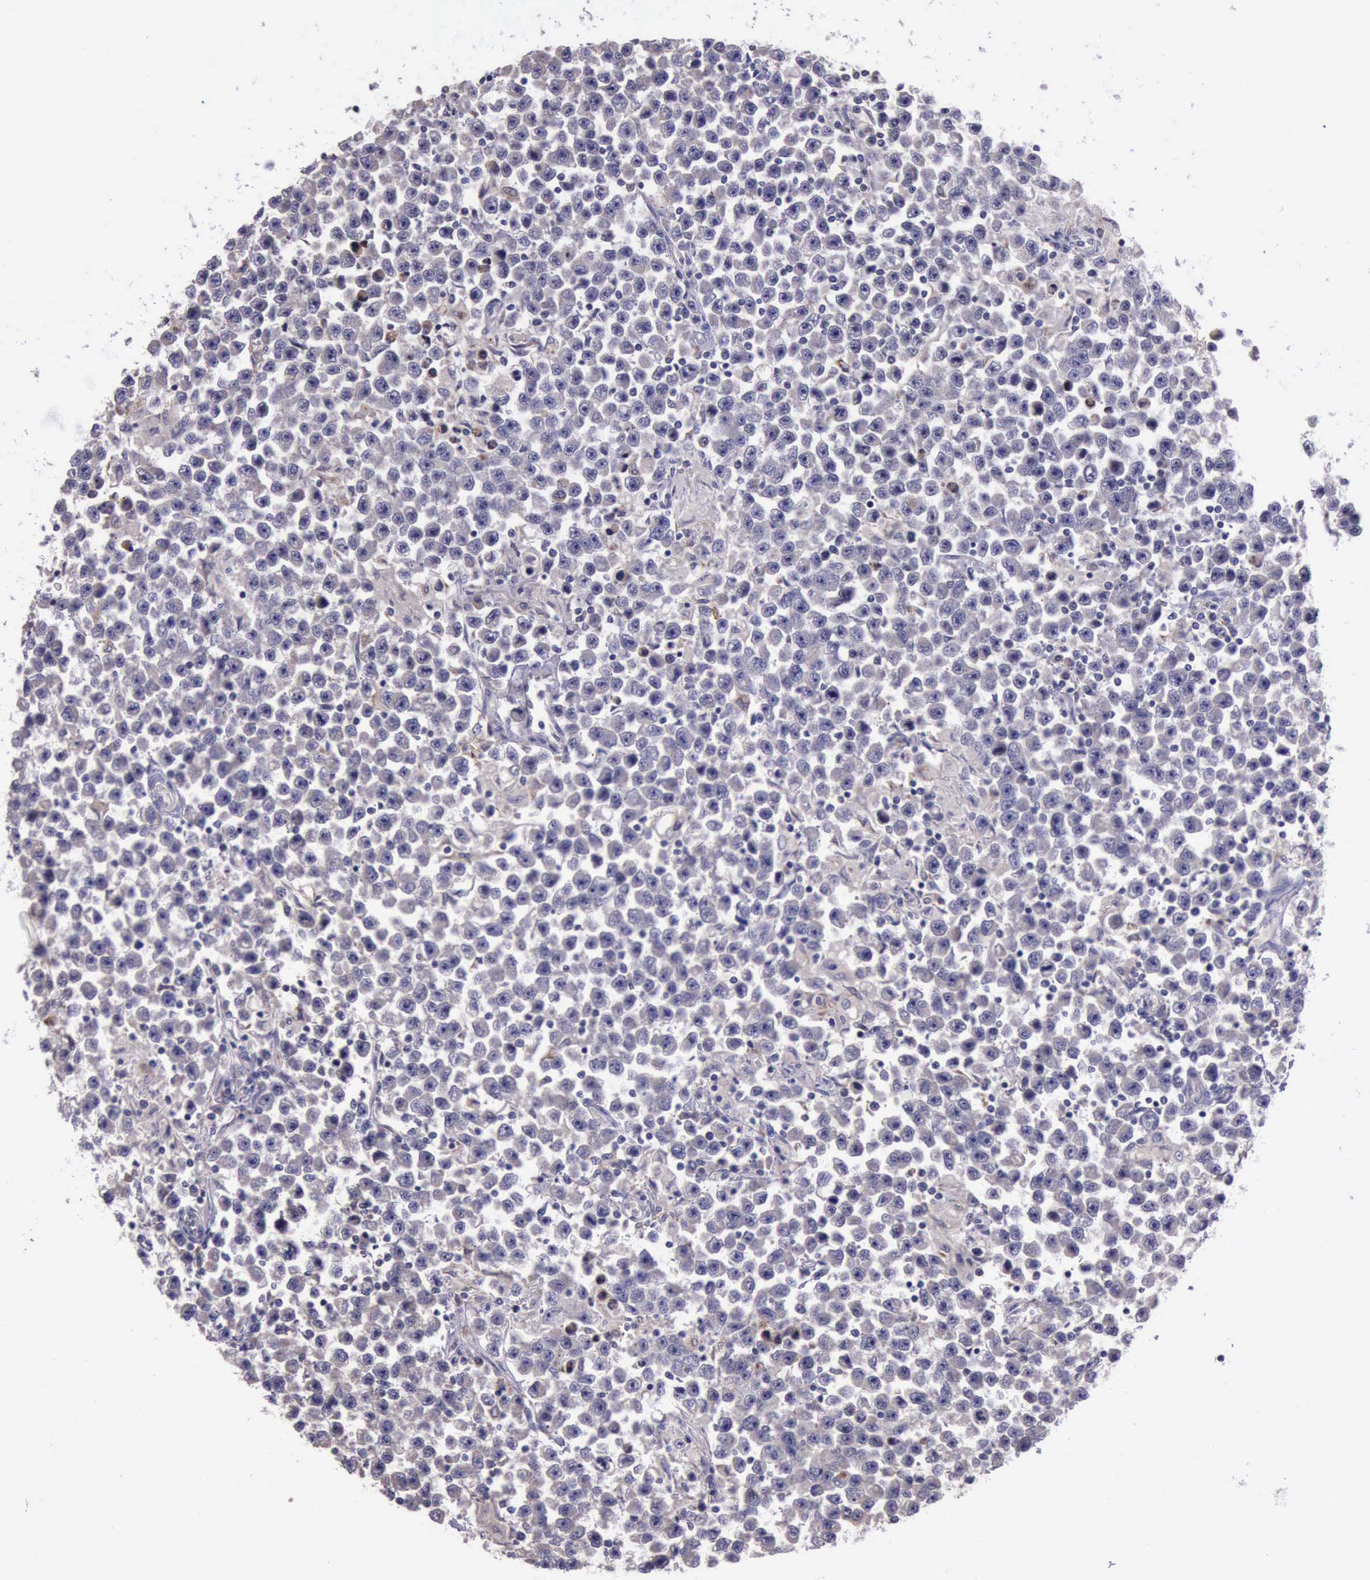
{"staining": {"intensity": "weak", "quantity": ">75%", "location": "cytoplasmic/membranous"}, "tissue": "testis cancer", "cell_type": "Tumor cells", "image_type": "cancer", "snomed": [{"axis": "morphology", "description": "Seminoma, NOS"}, {"axis": "topography", "description": "Testis"}], "caption": "Testis cancer (seminoma) stained with DAB (3,3'-diaminobenzidine) immunohistochemistry (IHC) shows low levels of weak cytoplasmic/membranous staining in about >75% of tumor cells.", "gene": "PLEK2", "patient": {"sex": "male", "age": 33}}